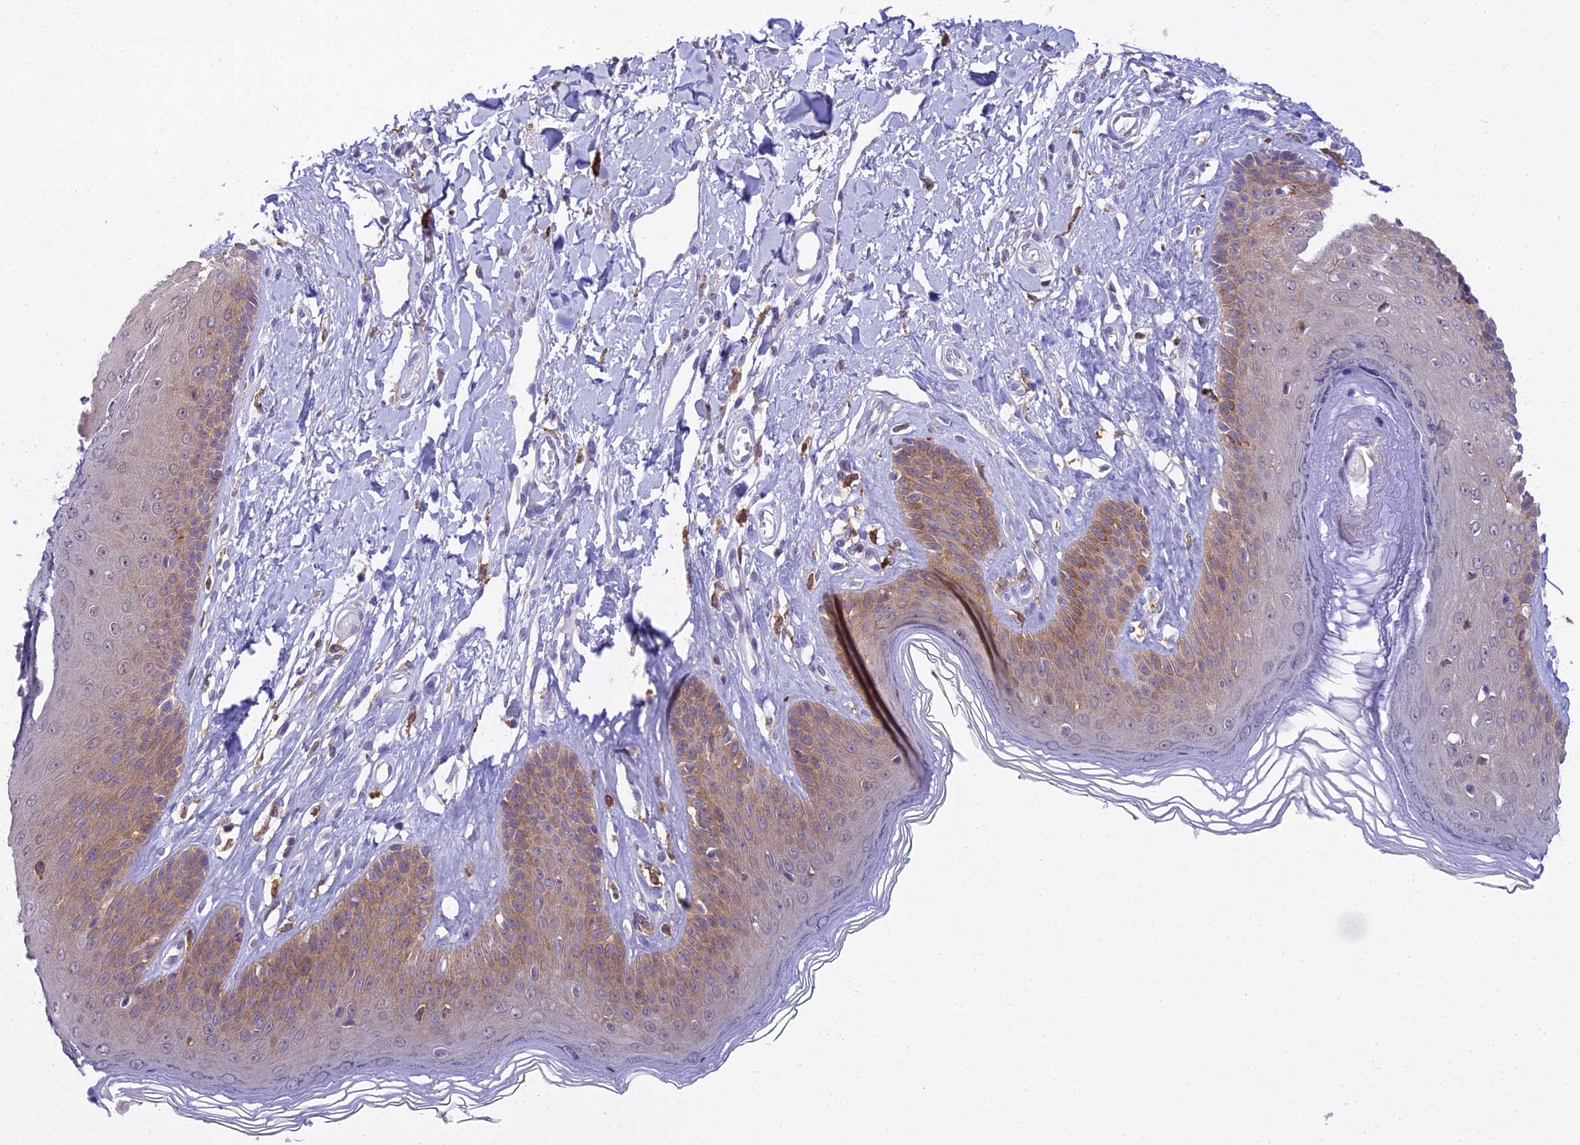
{"staining": {"intensity": "weak", "quantity": "25%-75%", "location": "cytoplasmic/membranous"}, "tissue": "skin", "cell_type": "Epidermal cells", "image_type": "normal", "snomed": [{"axis": "morphology", "description": "Normal tissue, NOS"}, {"axis": "morphology", "description": "Squamous cell carcinoma, NOS"}, {"axis": "topography", "description": "Vulva"}], "caption": "Skin was stained to show a protein in brown. There is low levels of weak cytoplasmic/membranous expression in about 25%-75% of epidermal cells. (DAB (3,3'-diaminobenzidine) = brown stain, brightfield microscopy at high magnification).", "gene": "UBE2G1", "patient": {"sex": "female", "age": 85}}